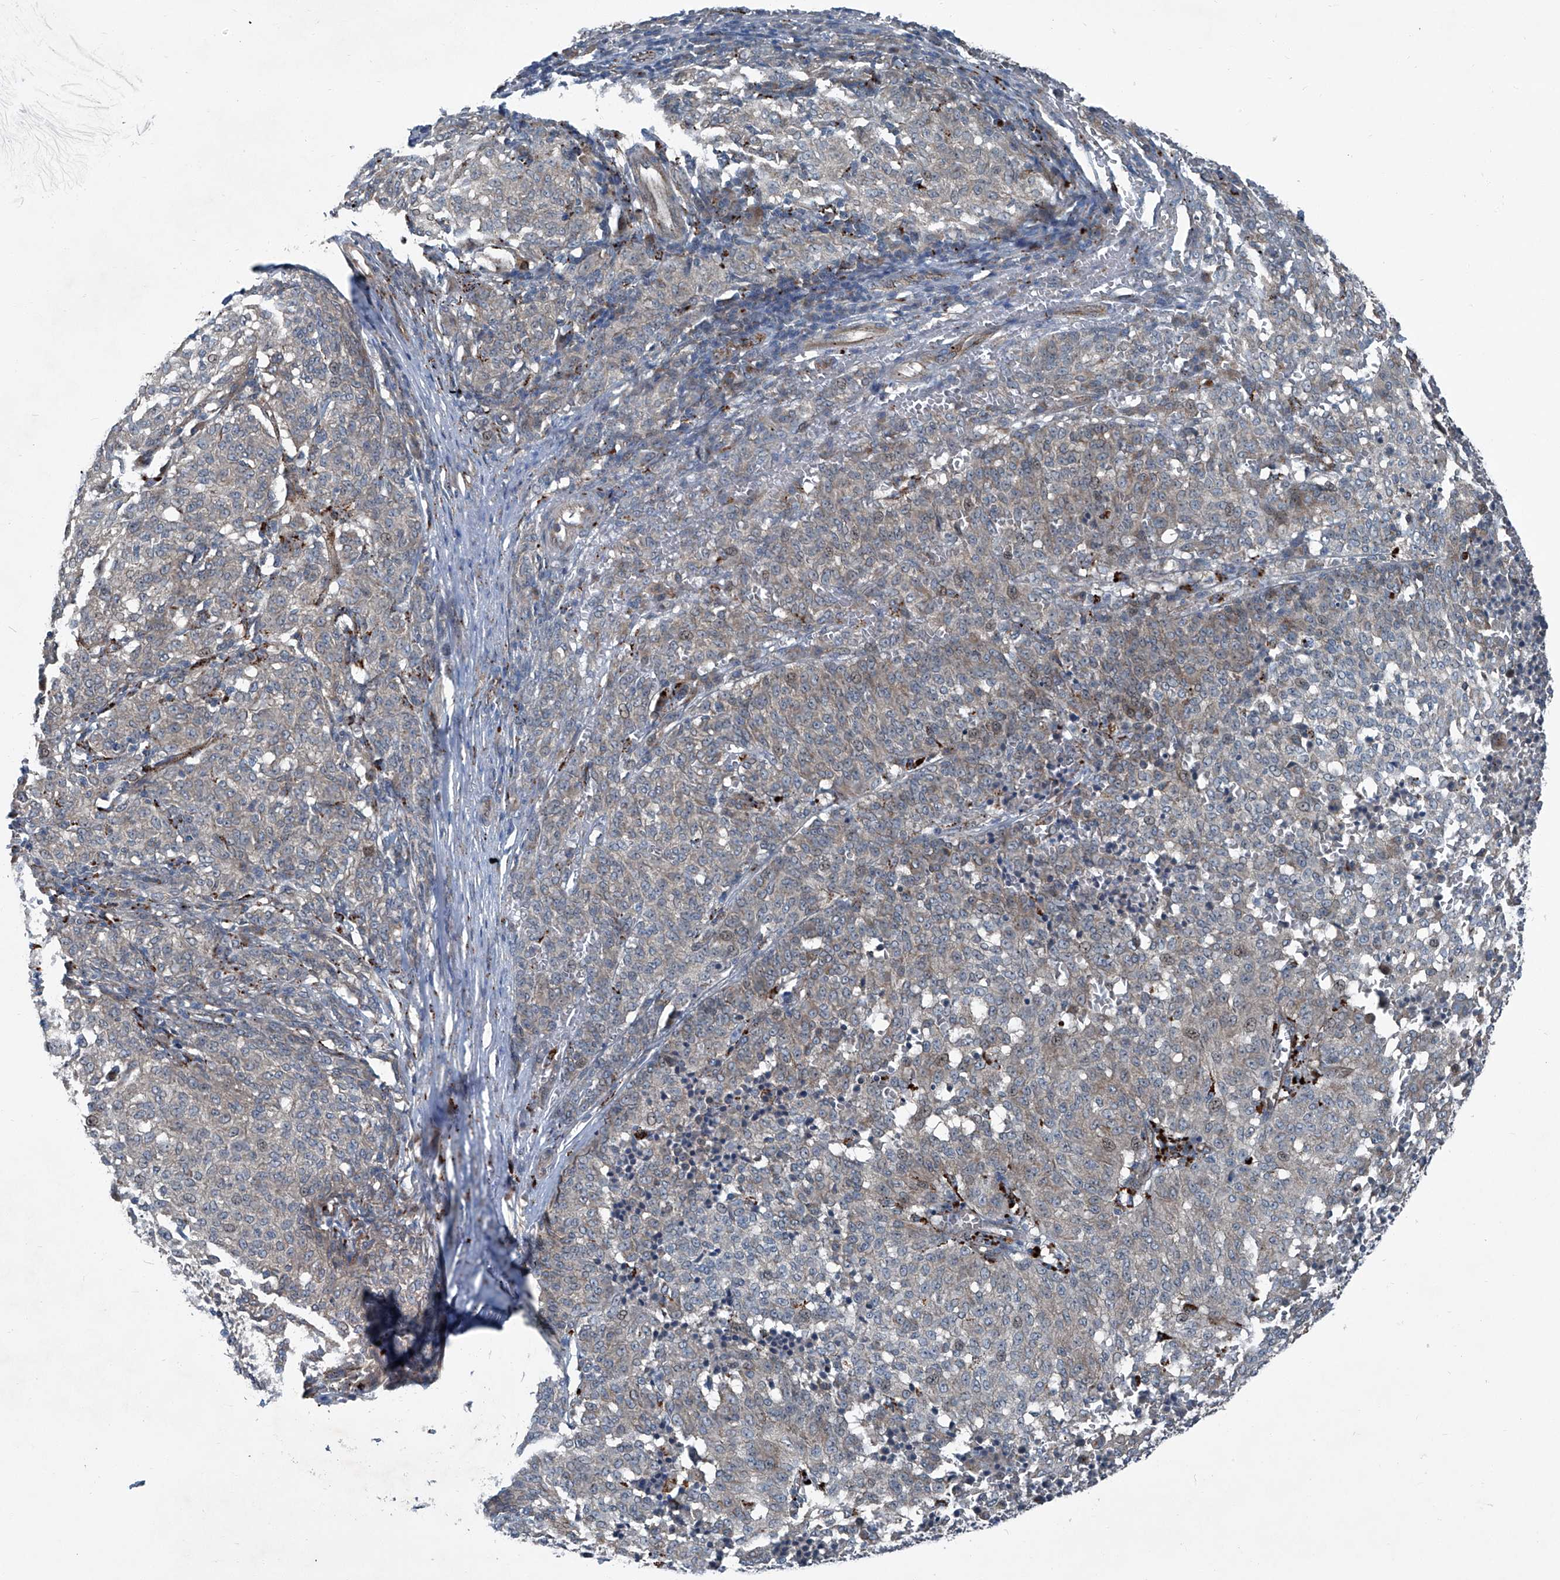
{"staining": {"intensity": "weak", "quantity": "<25%", "location": "cytoplasmic/membranous"}, "tissue": "melanoma", "cell_type": "Tumor cells", "image_type": "cancer", "snomed": [{"axis": "morphology", "description": "Malignant melanoma, NOS"}, {"axis": "topography", "description": "Skin"}], "caption": "IHC image of human malignant melanoma stained for a protein (brown), which demonstrates no positivity in tumor cells.", "gene": "SENP2", "patient": {"sex": "female", "age": 72}}